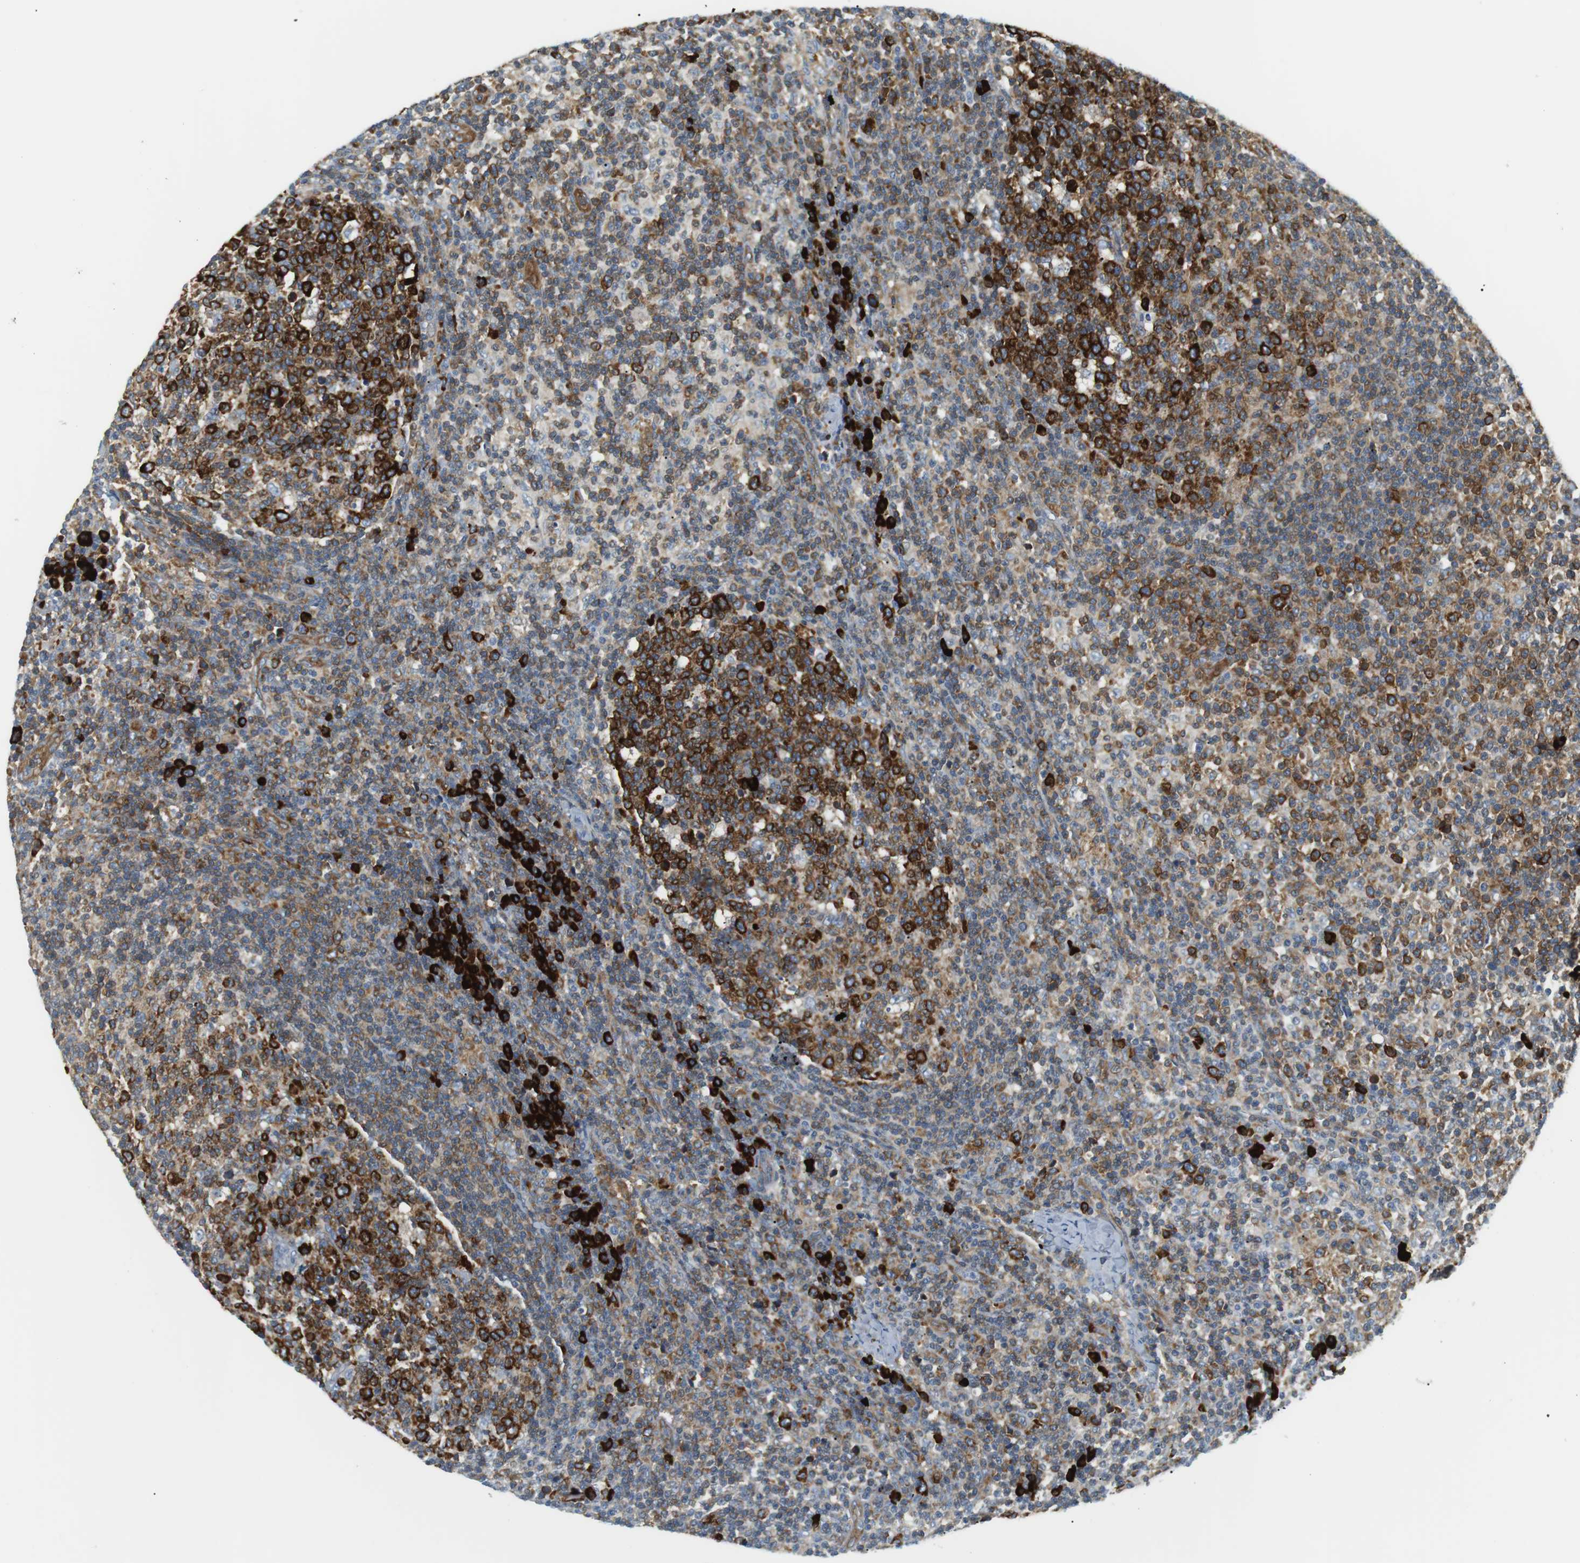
{"staining": {"intensity": "strong", "quantity": ">75%", "location": "cytoplasmic/membranous"}, "tissue": "lymph node", "cell_type": "Germinal center cells", "image_type": "normal", "snomed": [{"axis": "morphology", "description": "Normal tissue, NOS"}, {"axis": "morphology", "description": "Inflammation, NOS"}, {"axis": "topography", "description": "Lymph node"}], "caption": "Strong cytoplasmic/membranous positivity for a protein is identified in approximately >75% of germinal center cells of unremarkable lymph node using IHC.", "gene": "TMEM200A", "patient": {"sex": "male", "age": 55}}